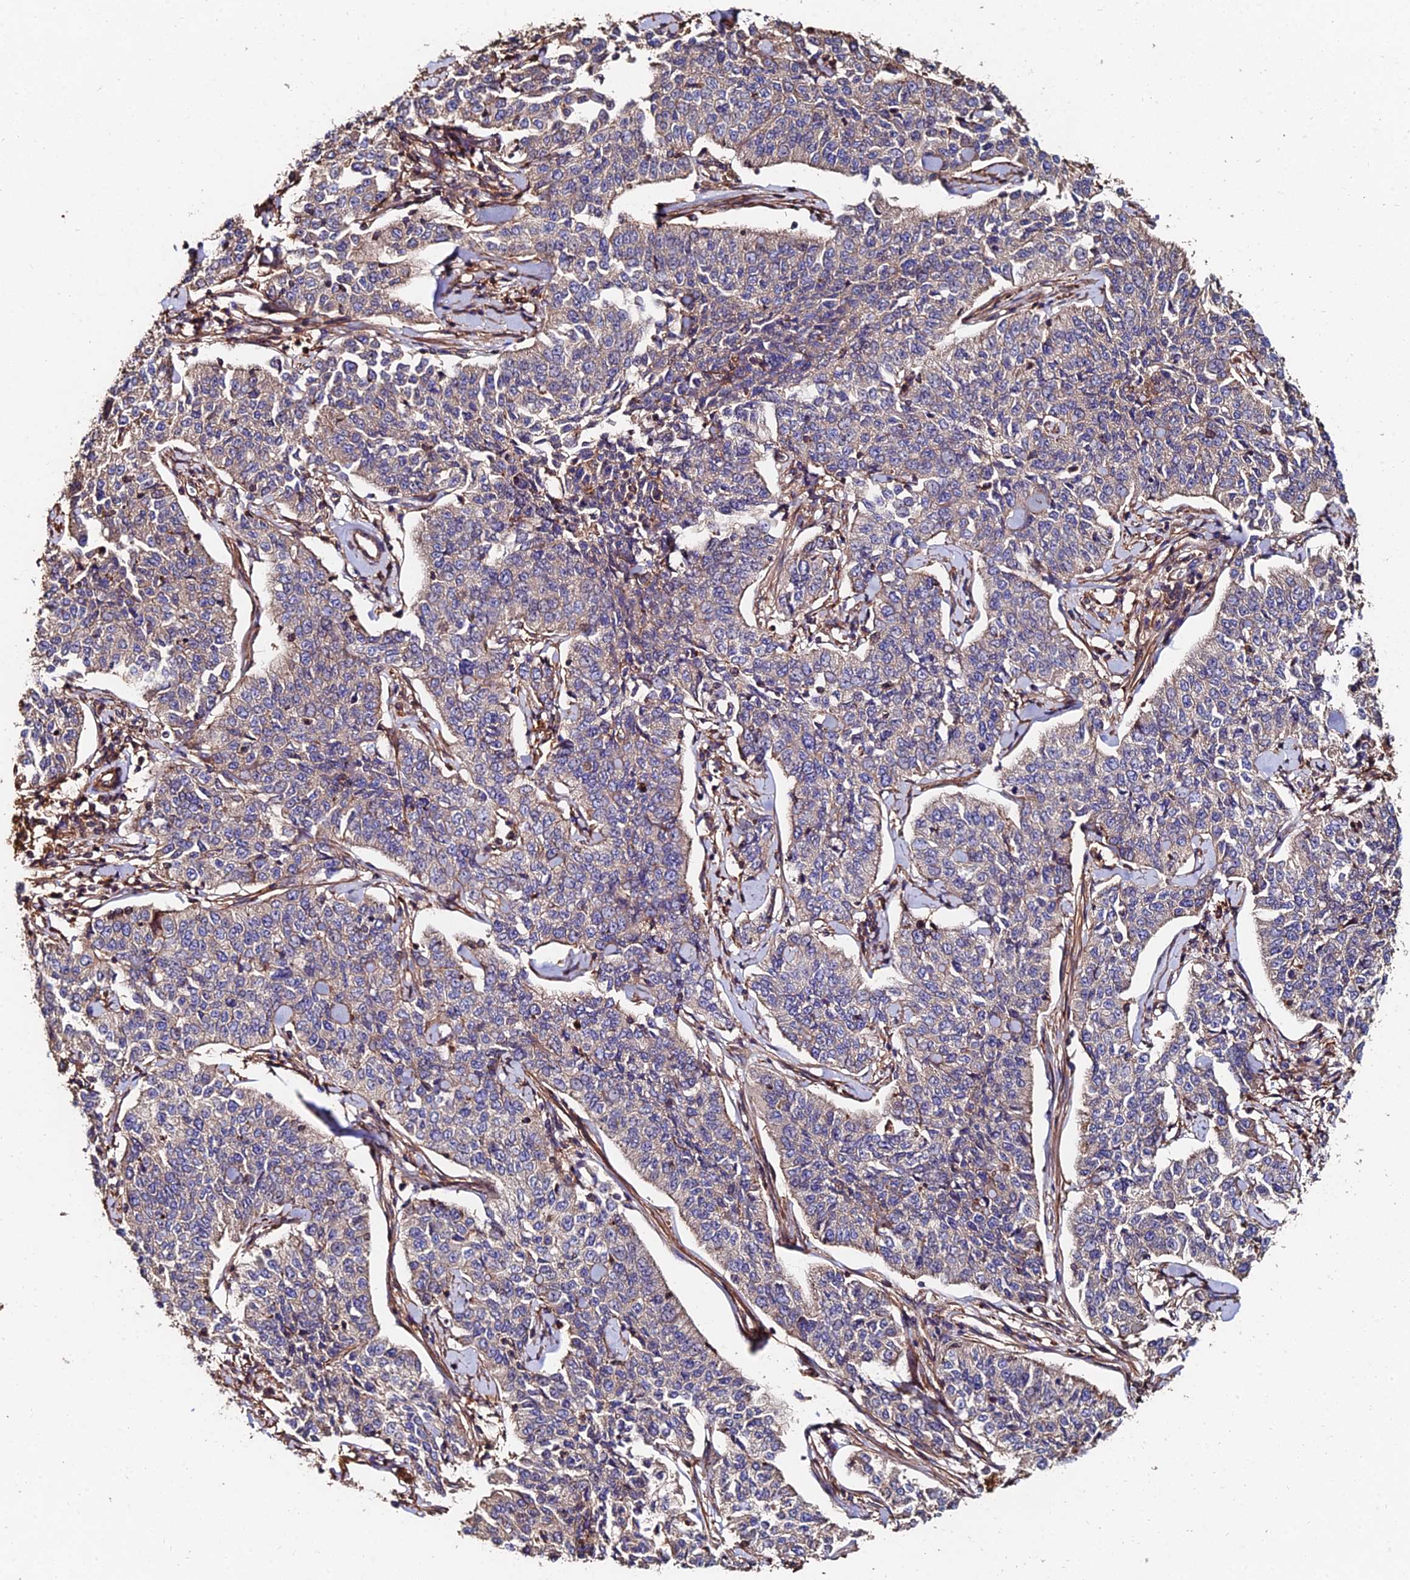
{"staining": {"intensity": "weak", "quantity": "<25%", "location": "cytoplasmic/membranous"}, "tissue": "cervical cancer", "cell_type": "Tumor cells", "image_type": "cancer", "snomed": [{"axis": "morphology", "description": "Squamous cell carcinoma, NOS"}, {"axis": "topography", "description": "Cervix"}], "caption": "DAB immunohistochemical staining of human cervical squamous cell carcinoma displays no significant expression in tumor cells.", "gene": "EXT1", "patient": {"sex": "female", "age": 35}}